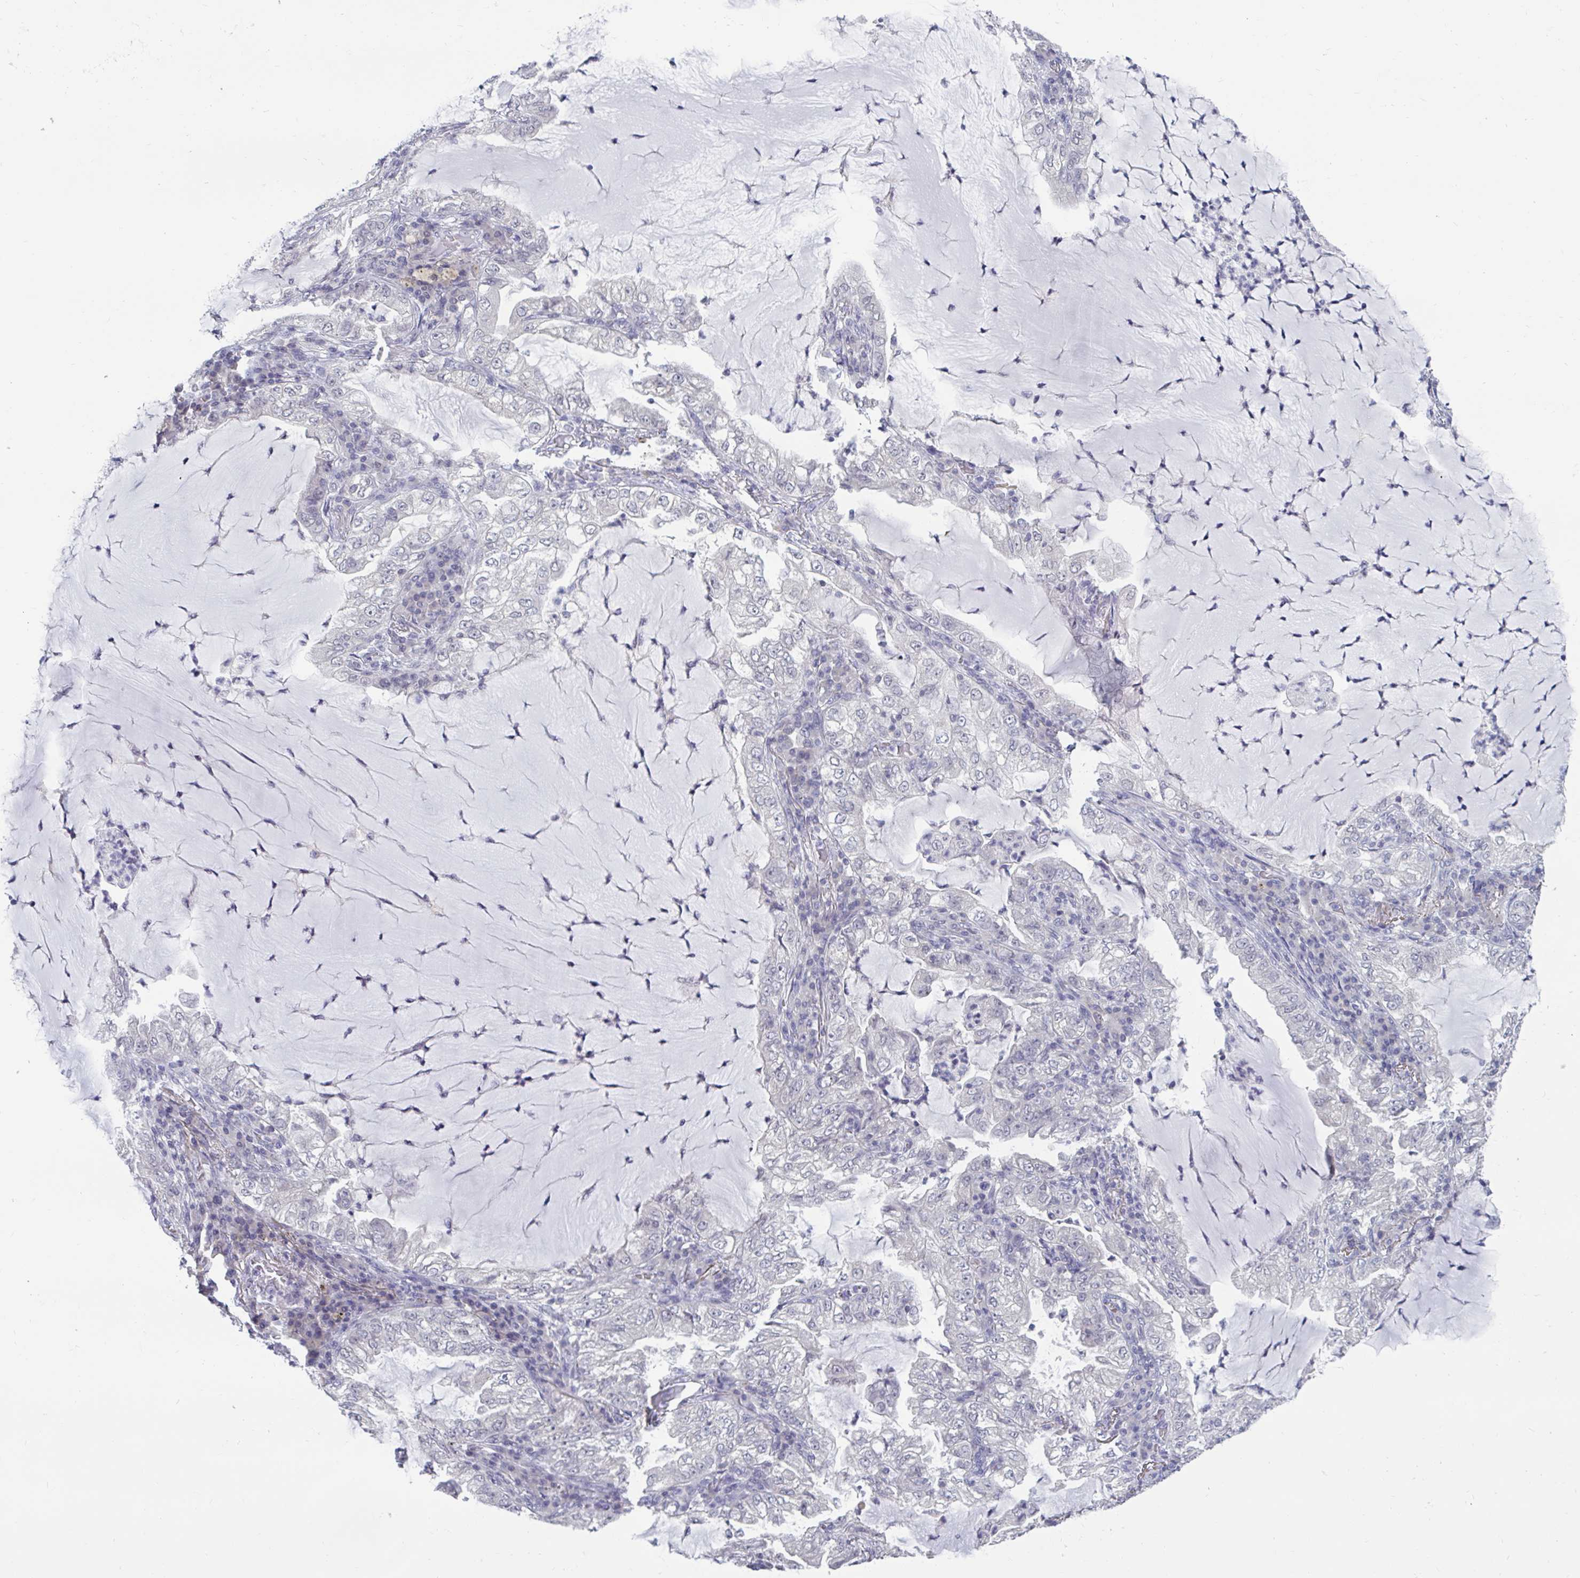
{"staining": {"intensity": "negative", "quantity": "none", "location": "none"}, "tissue": "lung cancer", "cell_type": "Tumor cells", "image_type": "cancer", "snomed": [{"axis": "morphology", "description": "Adenocarcinoma, NOS"}, {"axis": "topography", "description": "Lung"}], "caption": "Tumor cells show no significant protein staining in adenocarcinoma (lung). (IHC, brightfield microscopy, high magnification).", "gene": "ARPP19", "patient": {"sex": "female", "age": 73}}